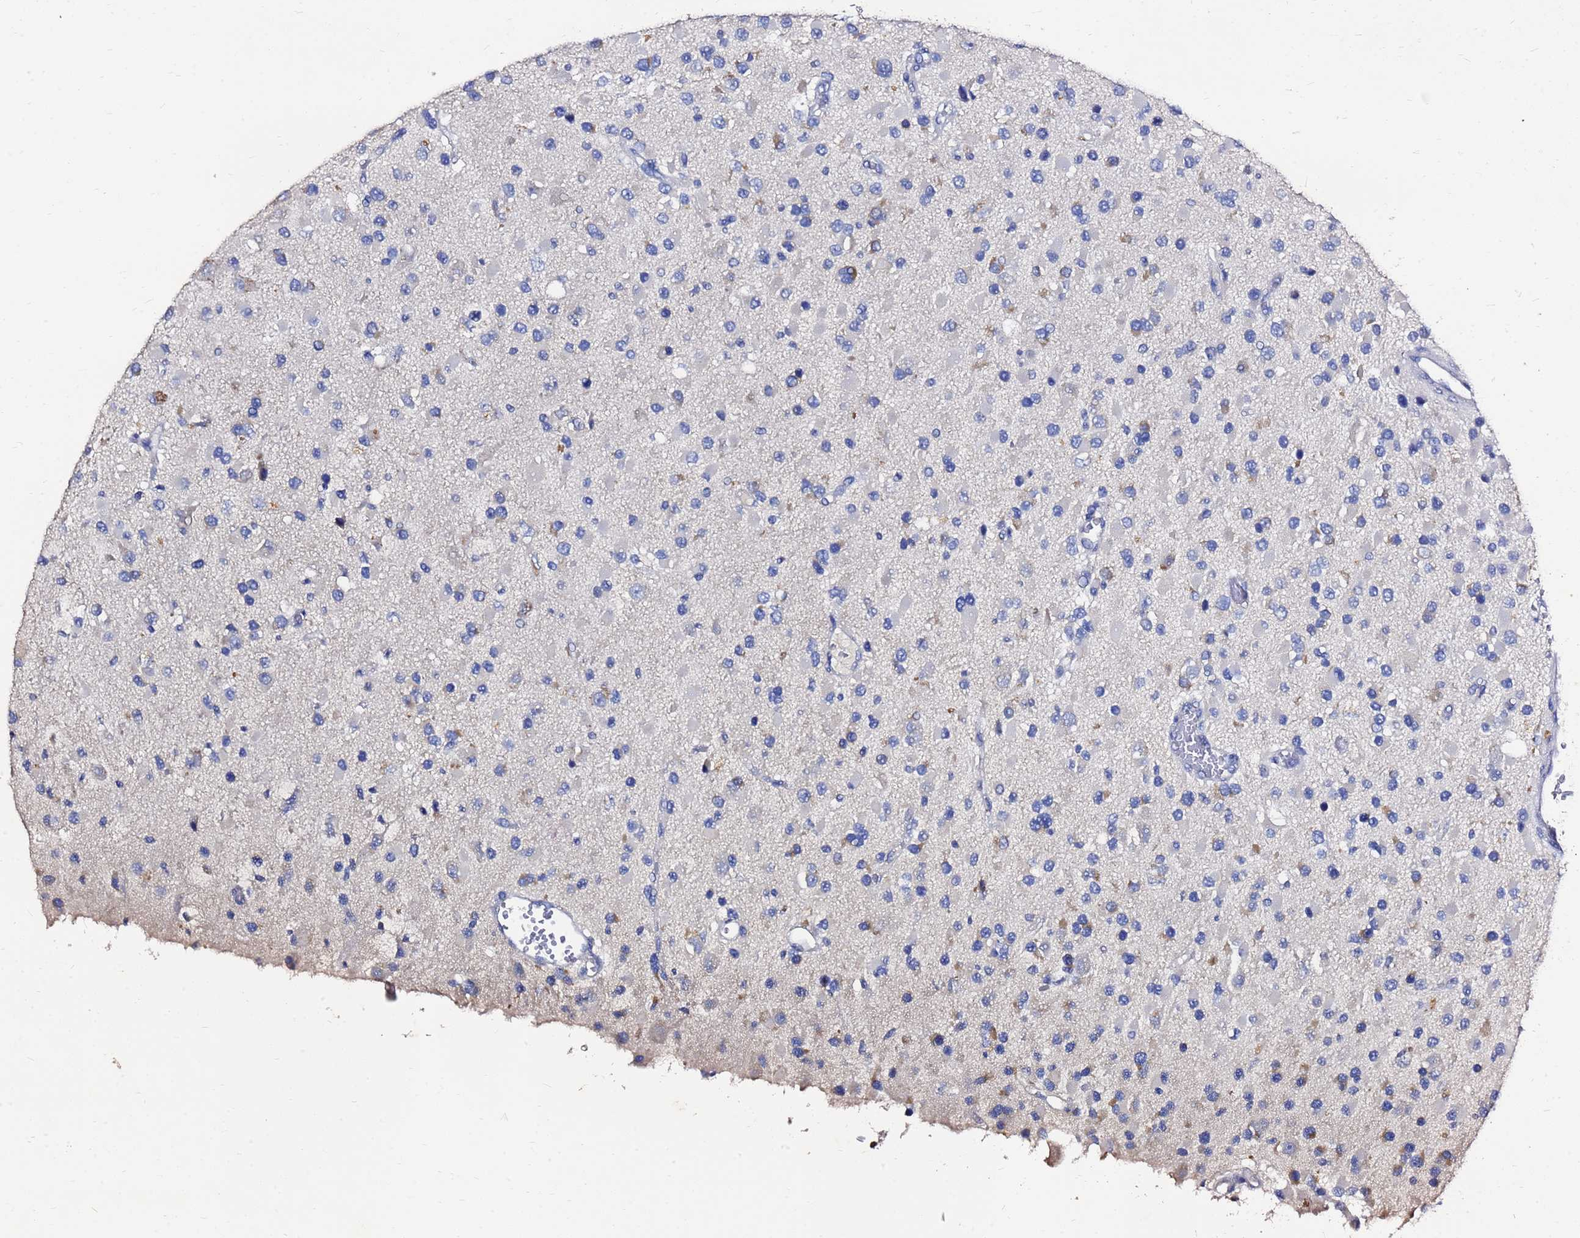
{"staining": {"intensity": "negative", "quantity": "none", "location": "none"}, "tissue": "glioma", "cell_type": "Tumor cells", "image_type": "cancer", "snomed": [{"axis": "morphology", "description": "Glioma, malignant, High grade"}, {"axis": "topography", "description": "Brain"}], "caption": "Glioma stained for a protein using immunohistochemistry exhibits no staining tumor cells.", "gene": "FAM183A", "patient": {"sex": "male", "age": 53}}